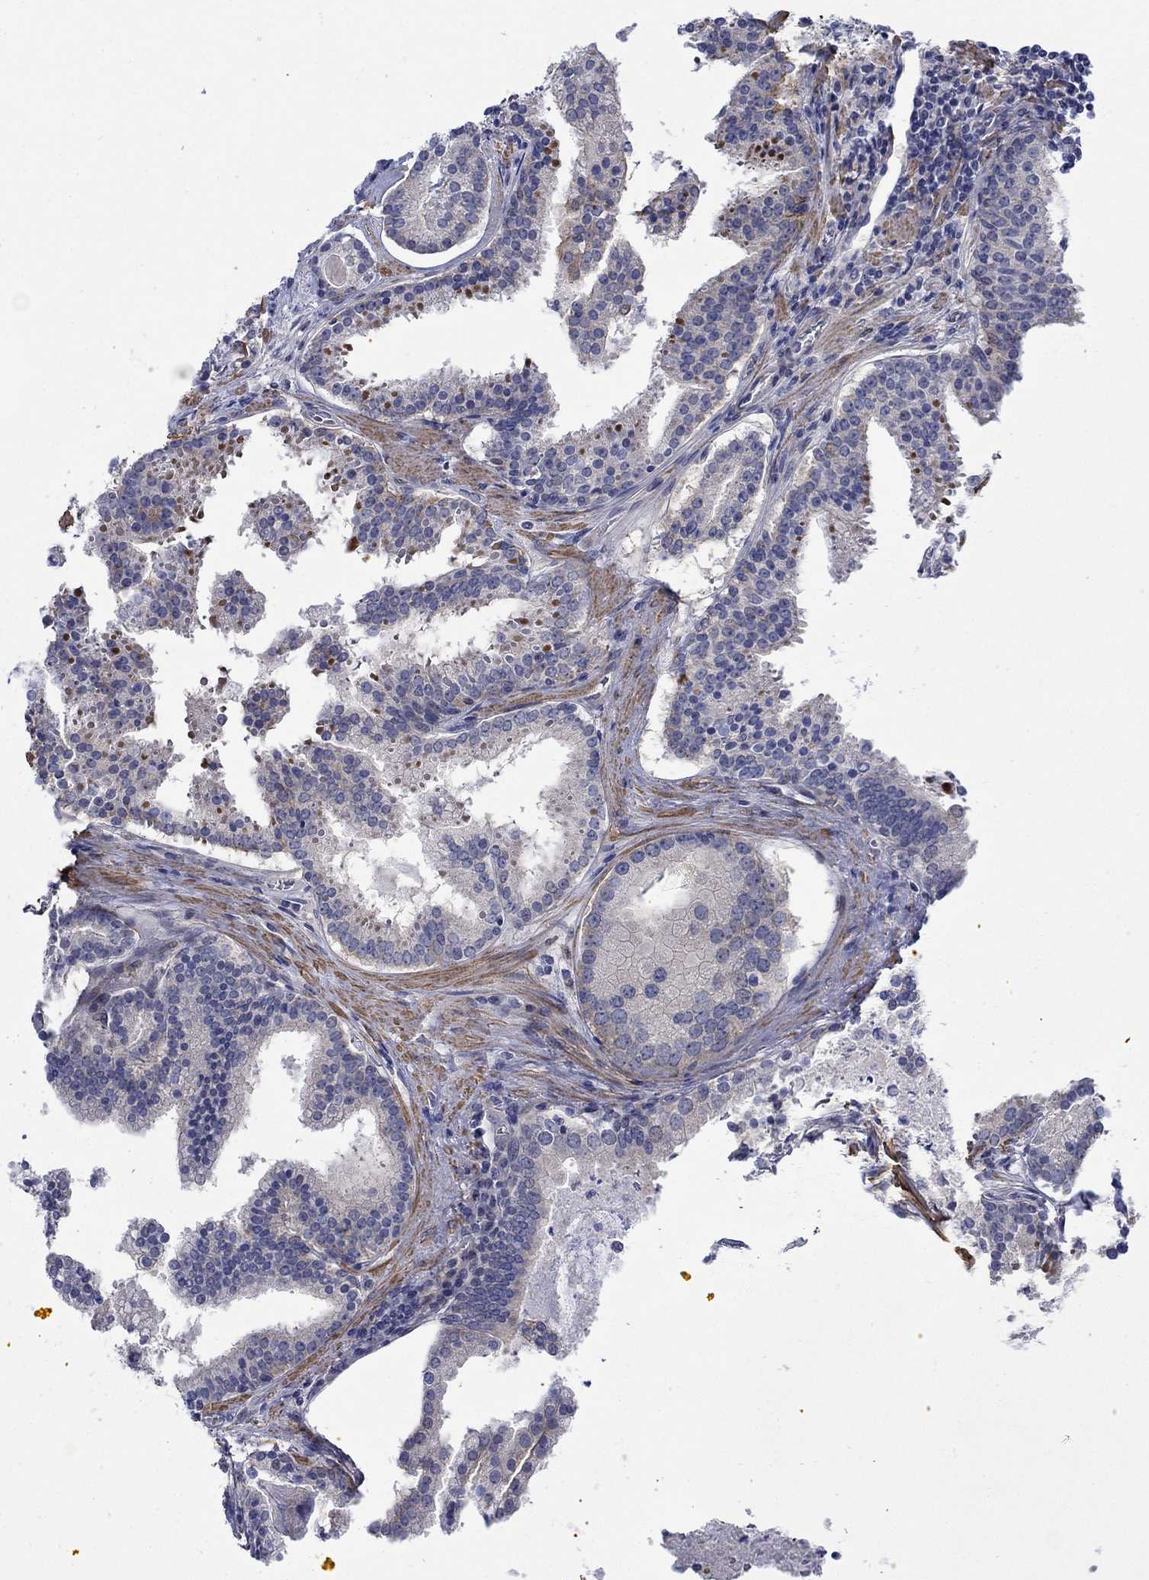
{"staining": {"intensity": "weak", "quantity": "<25%", "location": "cytoplasmic/membranous"}, "tissue": "prostate cancer", "cell_type": "Tumor cells", "image_type": "cancer", "snomed": [{"axis": "morphology", "description": "Adenocarcinoma, NOS"}, {"axis": "topography", "description": "Prostate and seminal vesicle, NOS"}, {"axis": "topography", "description": "Prostate"}], "caption": "The photomicrograph exhibits no significant staining in tumor cells of prostate cancer (adenocarcinoma).", "gene": "SCN7A", "patient": {"sex": "male", "age": 44}}